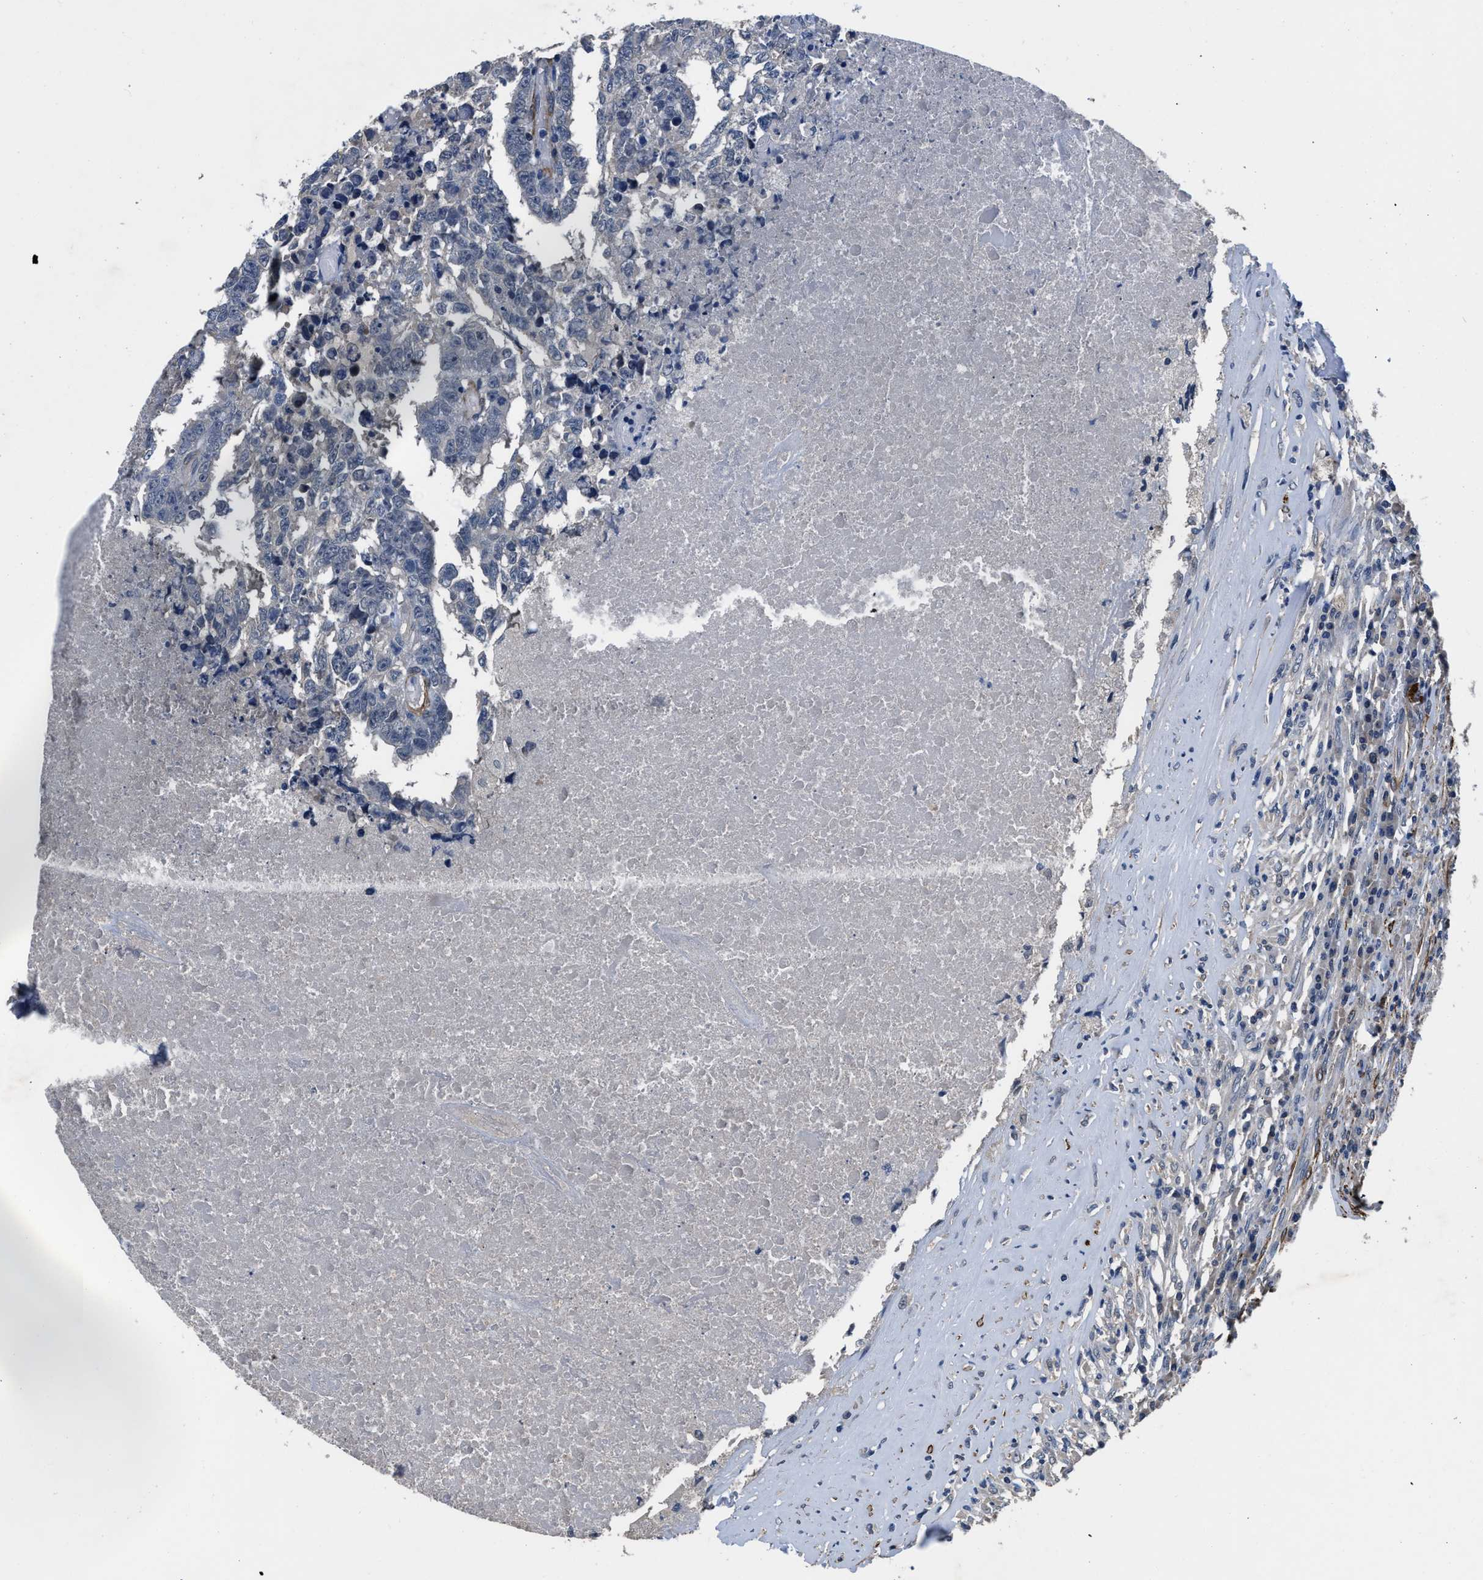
{"staining": {"intensity": "negative", "quantity": "none", "location": "none"}, "tissue": "testis cancer", "cell_type": "Tumor cells", "image_type": "cancer", "snomed": [{"axis": "morphology", "description": "Necrosis, NOS"}, {"axis": "morphology", "description": "Carcinoma, Embryonal, NOS"}, {"axis": "topography", "description": "Testis"}], "caption": "DAB (3,3'-diaminobenzidine) immunohistochemical staining of testis cancer (embryonal carcinoma) reveals no significant expression in tumor cells.", "gene": "LANCL2", "patient": {"sex": "male", "age": 19}}